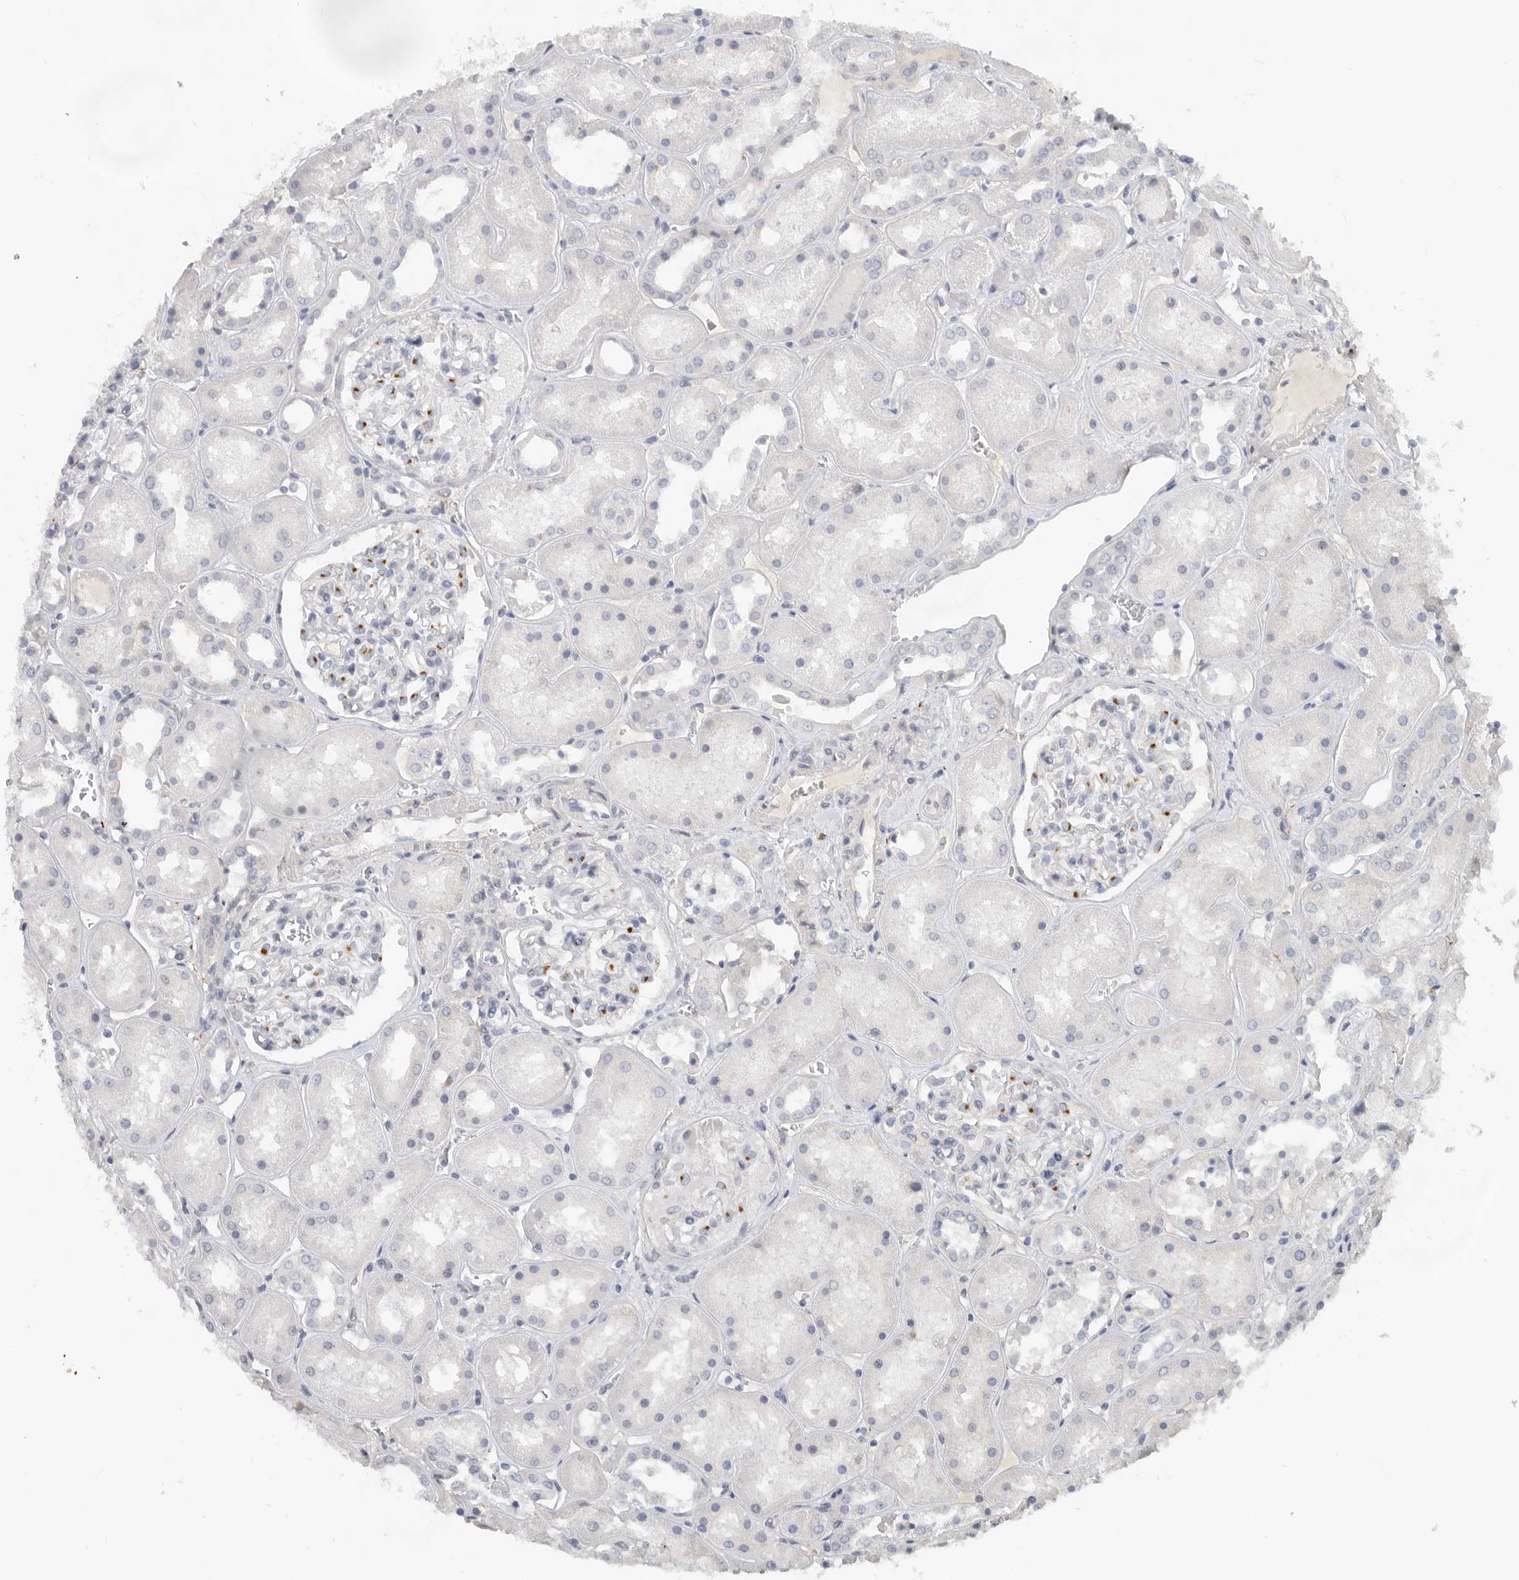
{"staining": {"intensity": "negative", "quantity": "none", "location": "none"}, "tissue": "kidney", "cell_type": "Cells in glomeruli", "image_type": "normal", "snomed": [{"axis": "morphology", "description": "Normal tissue, NOS"}, {"axis": "topography", "description": "Kidney"}], "caption": "Immunohistochemistry histopathology image of benign human kidney stained for a protein (brown), which displays no staining in cells in glomeruli.", "gene": "PAM", "patient": {"sex": "male", "age": 70}}